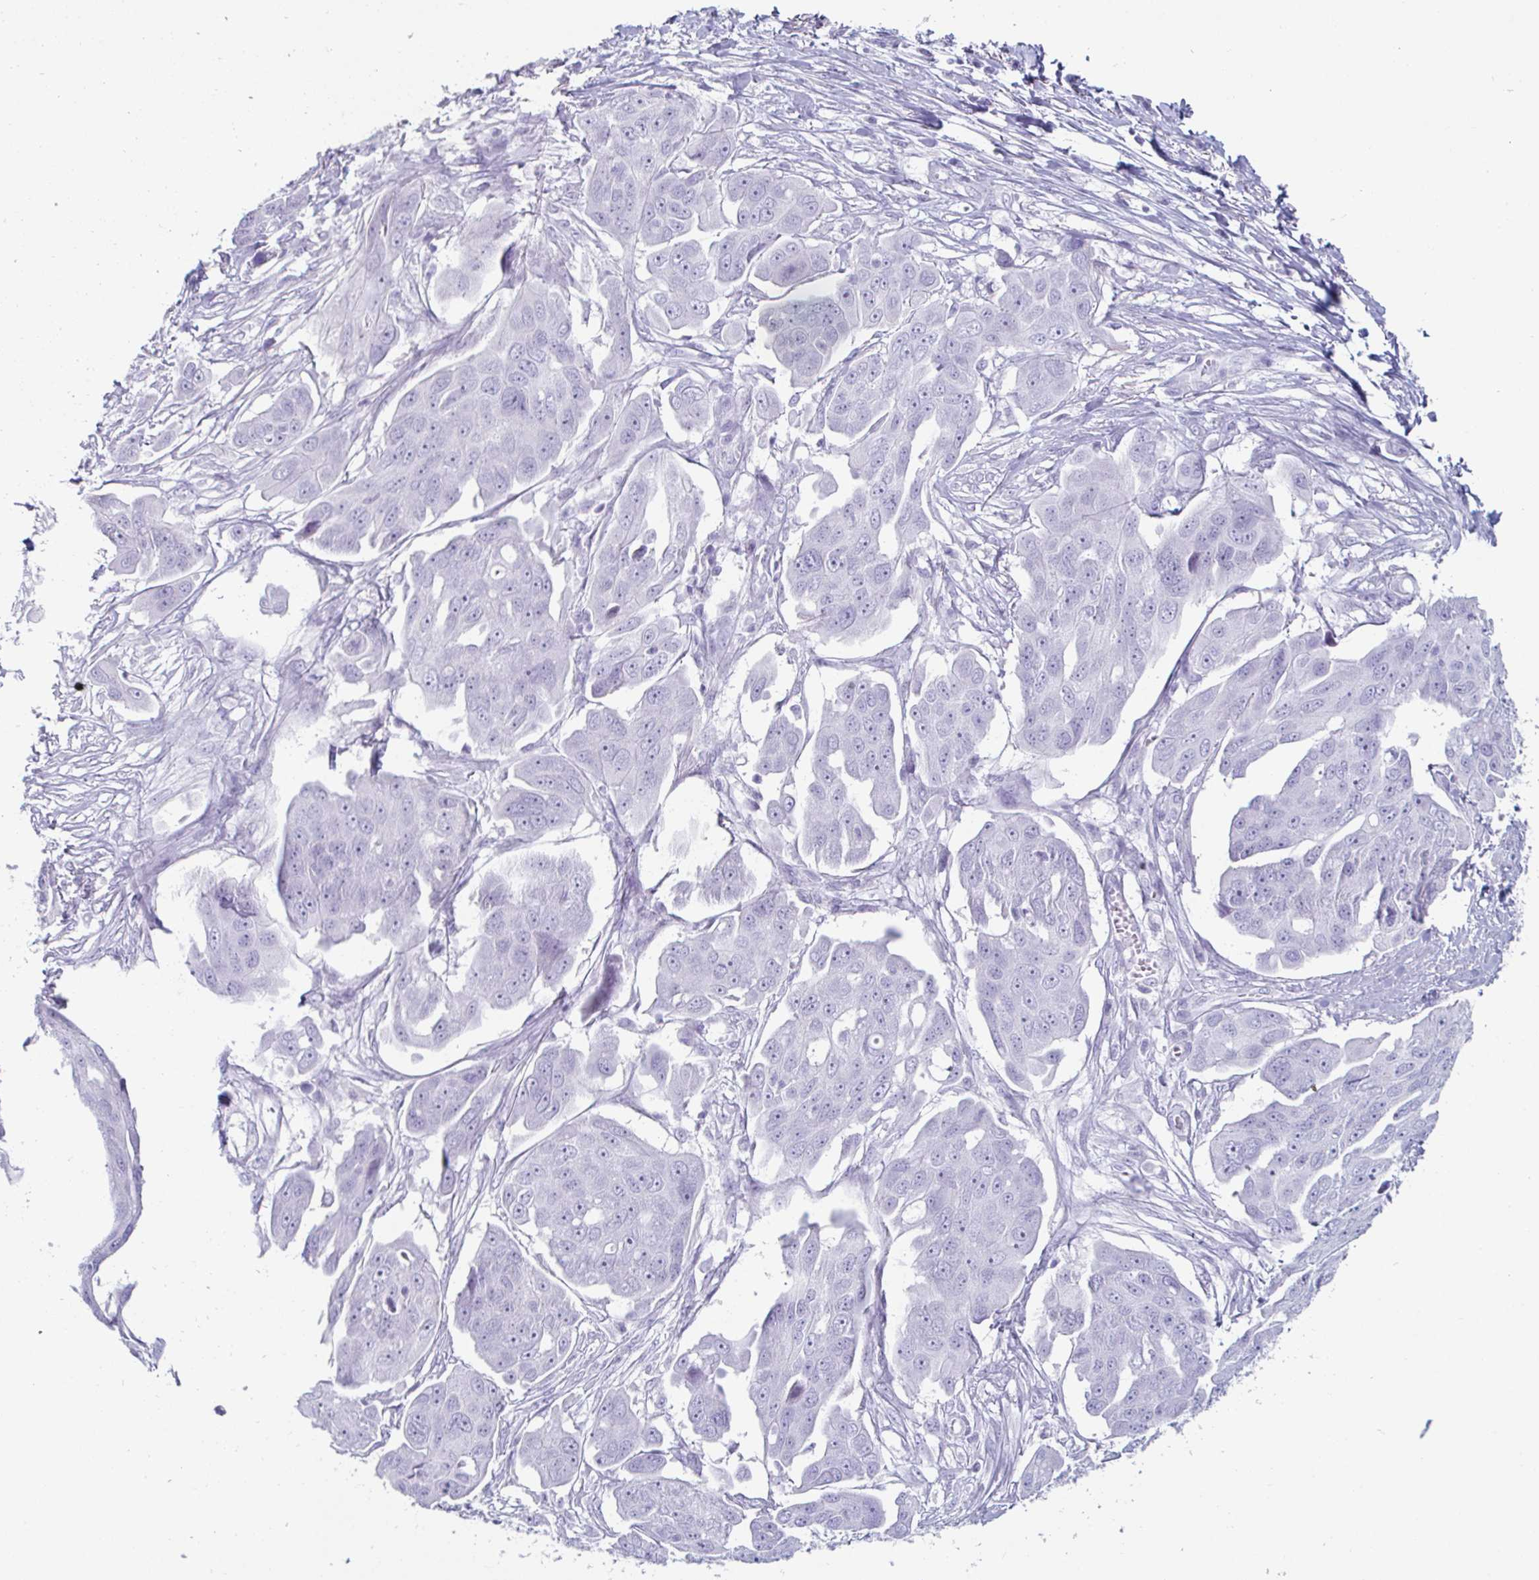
{"staining": {"intensity": "negative", "quantity": "none", "location": "none"}, "tissue": "ovarian cancer", "cell_type": "Tumor cells", "image_type": "cancer", "snomed": [{"axis": "morphology", "description": "Carcinoma, endometroid"}, {"axis": "topography", "description": "Ovary"}], "caption": "Ovarian cancer (endometroid carcinoma) was stained to show a protein in brown. There is no significant staining in tumor cells. (IHC, brightfield microscopy, high magnification).", "gene": "CREG2", "patient": {"sex": "female", "age": 70}}